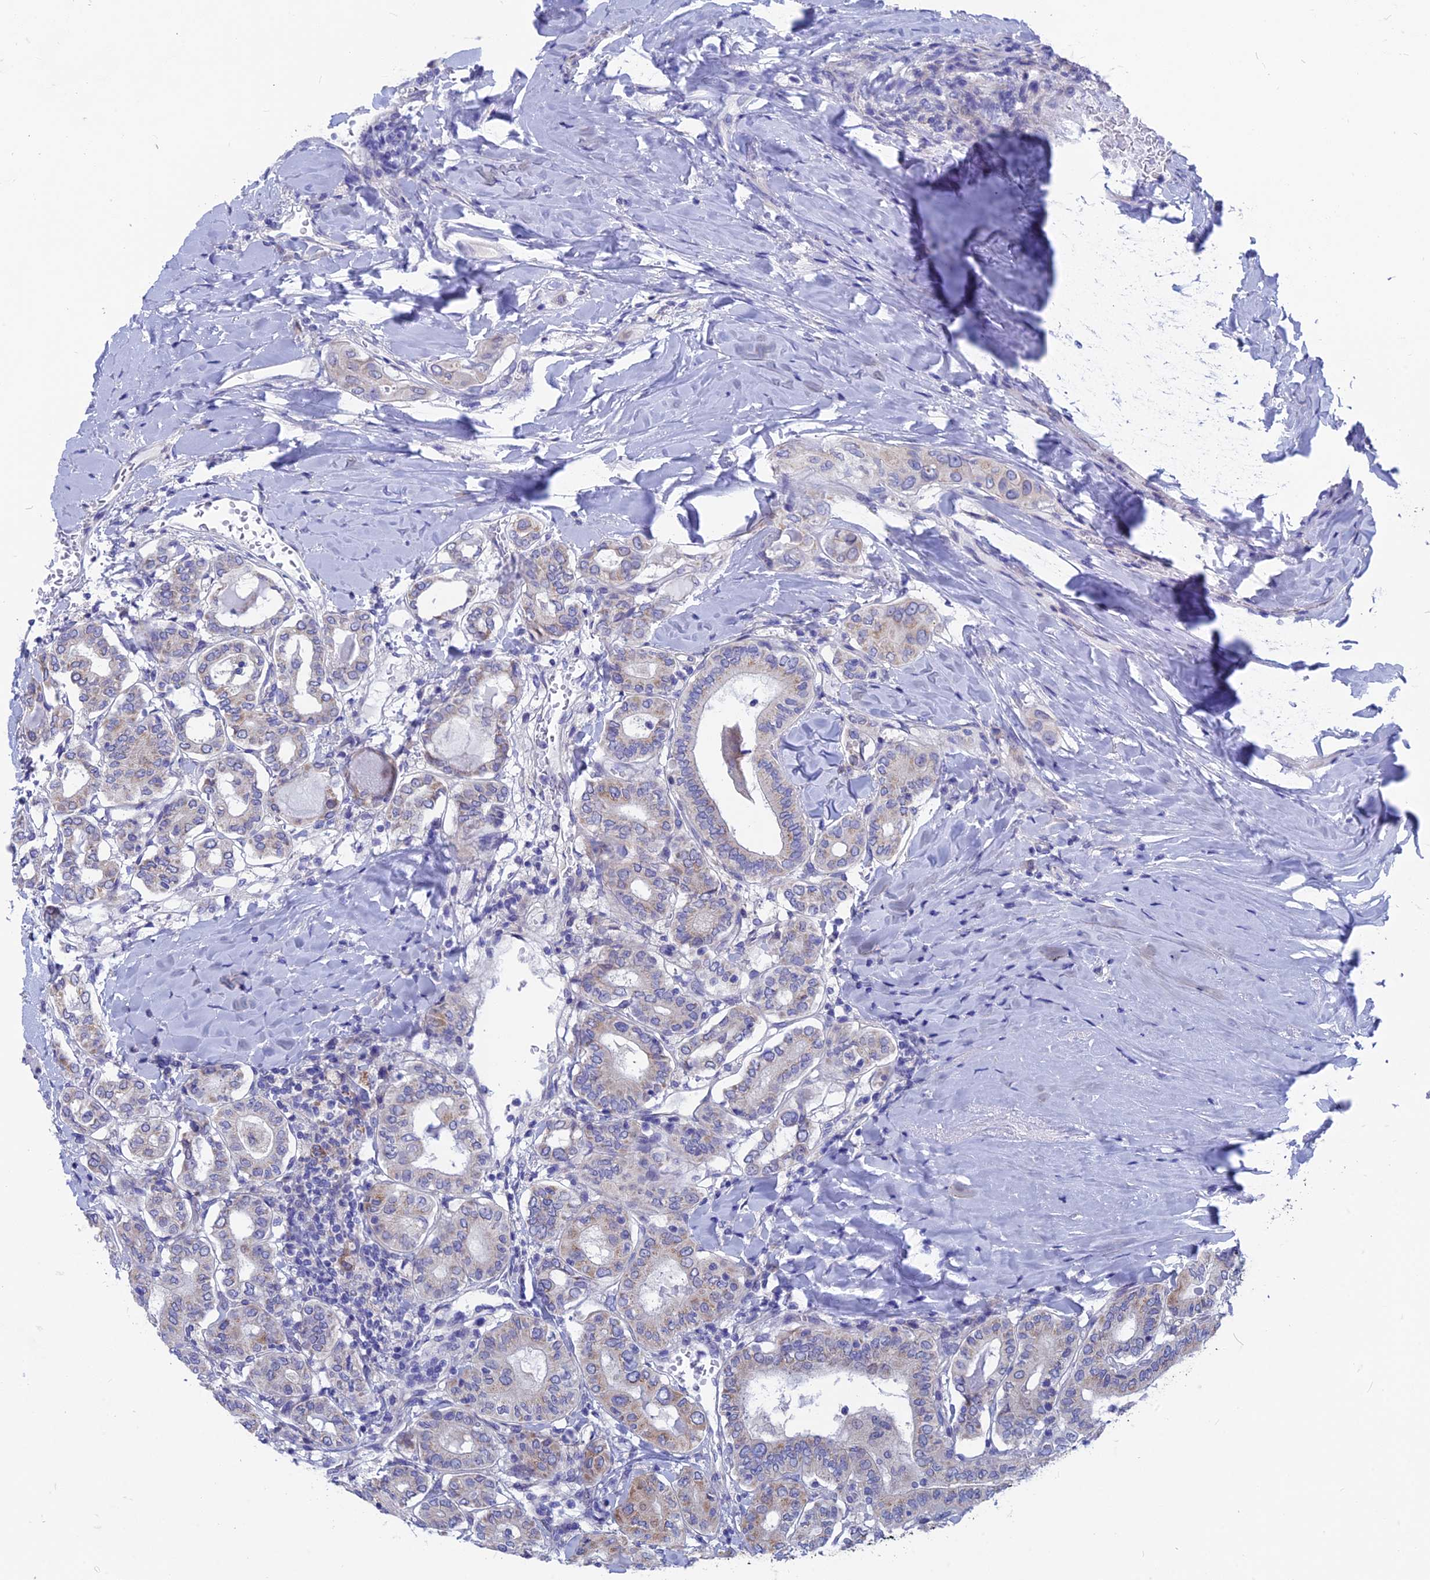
{"staining": {"intensity": "weak", "quantity": "<25%", "location": "cytoplasmic/membranous"}, "tissue": "thyroid cancer", "cell_type": "Tumor cells", "image_type": "cancer", "snomed": [{"axis": "morphology", "description": "Papillary adenocarcinoma, NOS"}, {"axis": "topography", "description": "Thyroid gland"}], "caption": "Tumor cells show no significant protein positivity in papillary adenocarcinoma (thyroid). (Stains: DAB immunohistochemistry with hematoxylin counter stain, Microscopy: brightfield microscopy at high magnification).", "gene": "AK4", "patient": {"sex": "female", "age": 72}}